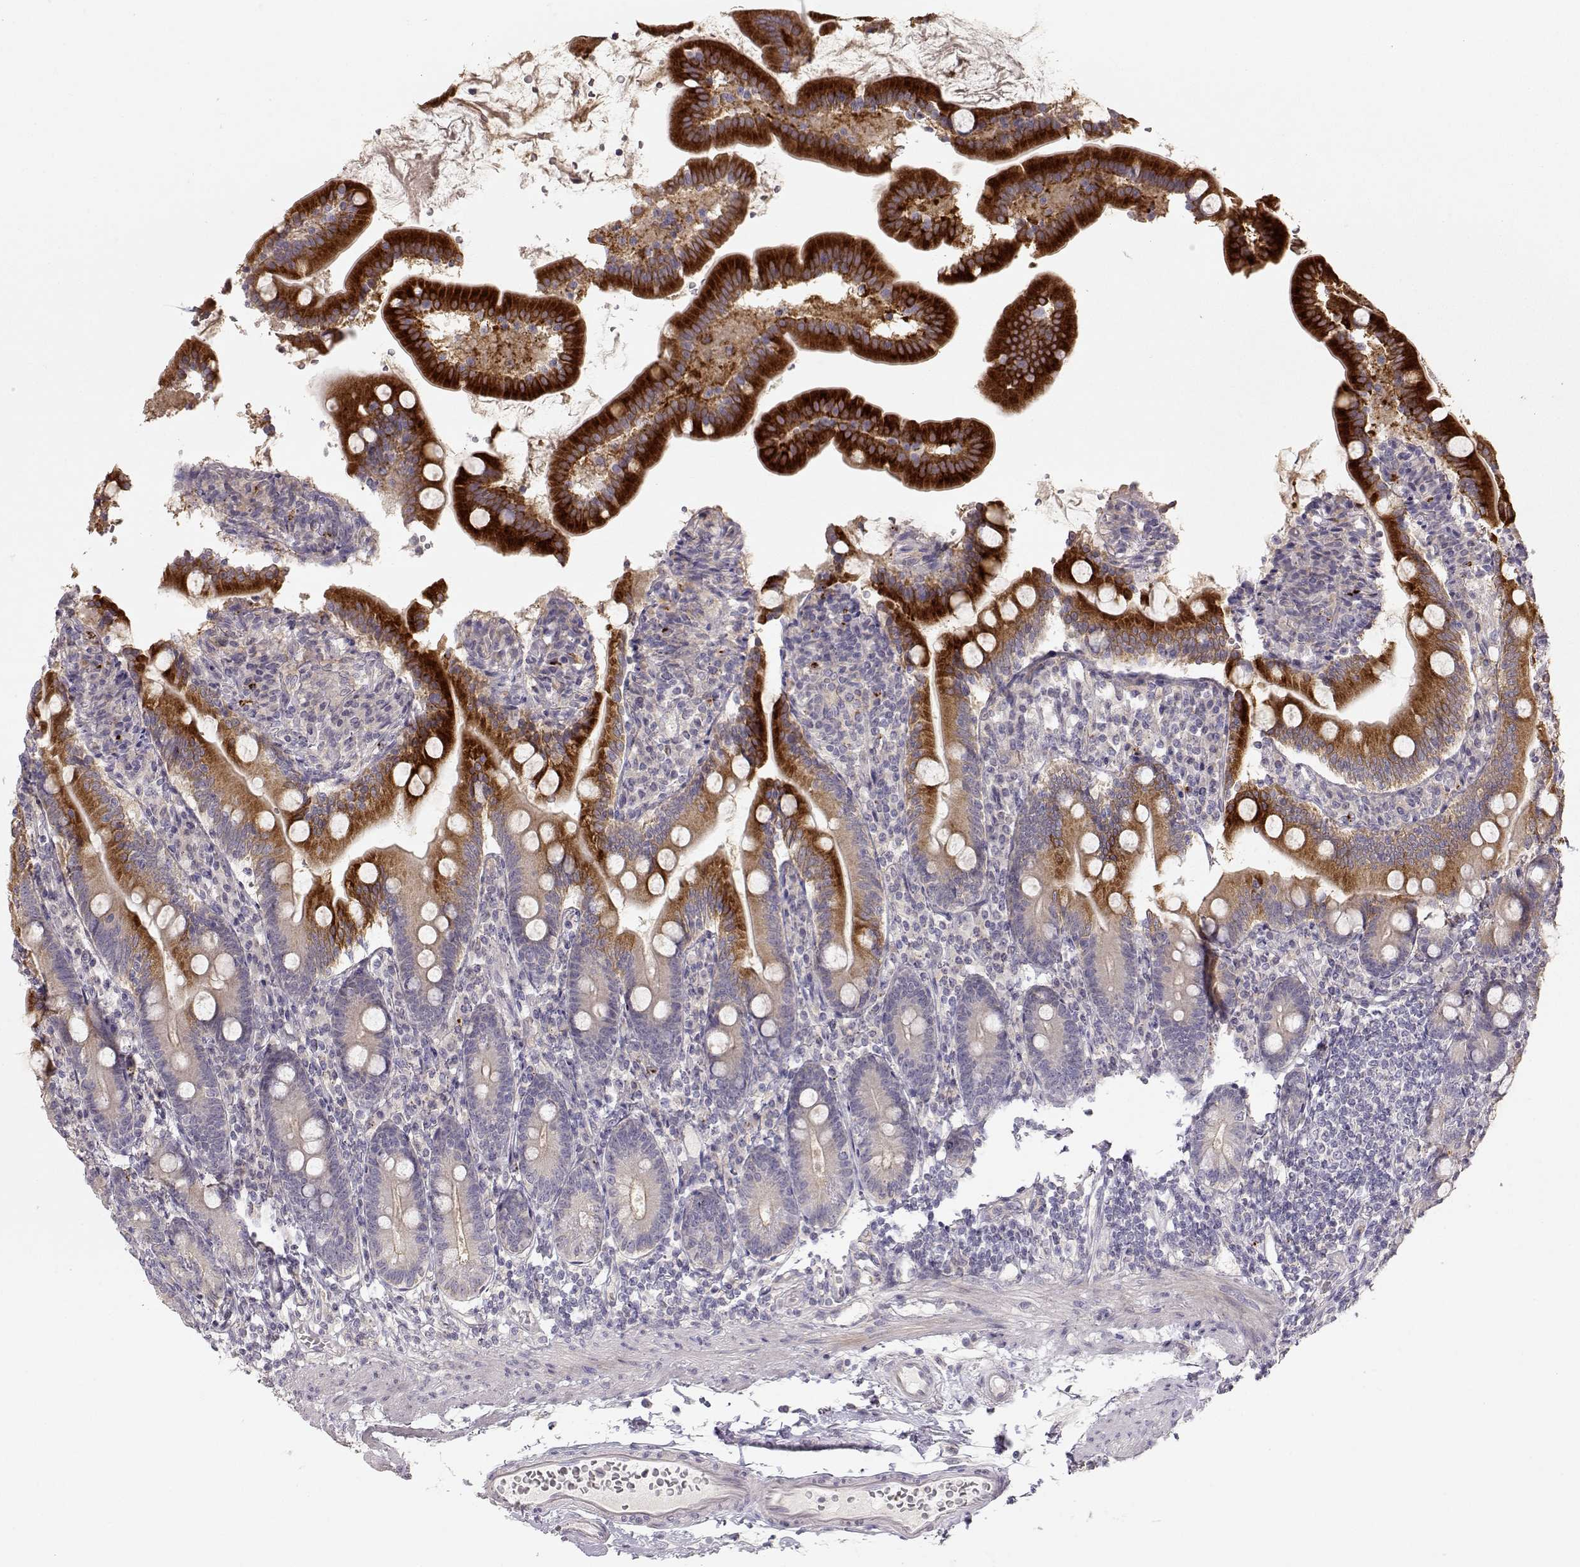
{"staining": {"intensity": "strong", "quantity": "25%-75%", "location": "cytoplasmic/membranous"}, "tissue": "duodenum", "cell_type": "Glandular cells", "image_type": "normal", "snomed": [{"axis": "morphology", "description": "Normal tissue, NOS"}, {"axis": "topography", "description": "Duodenum"}], "caption": "Protein expression by immunohistochemistry reveals strong cytoplasmic/membranous positivity in approximately 25%-75% of glandular cells in unremarkable duodenum.", "gene": "ARHGAP8", "patient": {"sex": "female", "age": 67}}